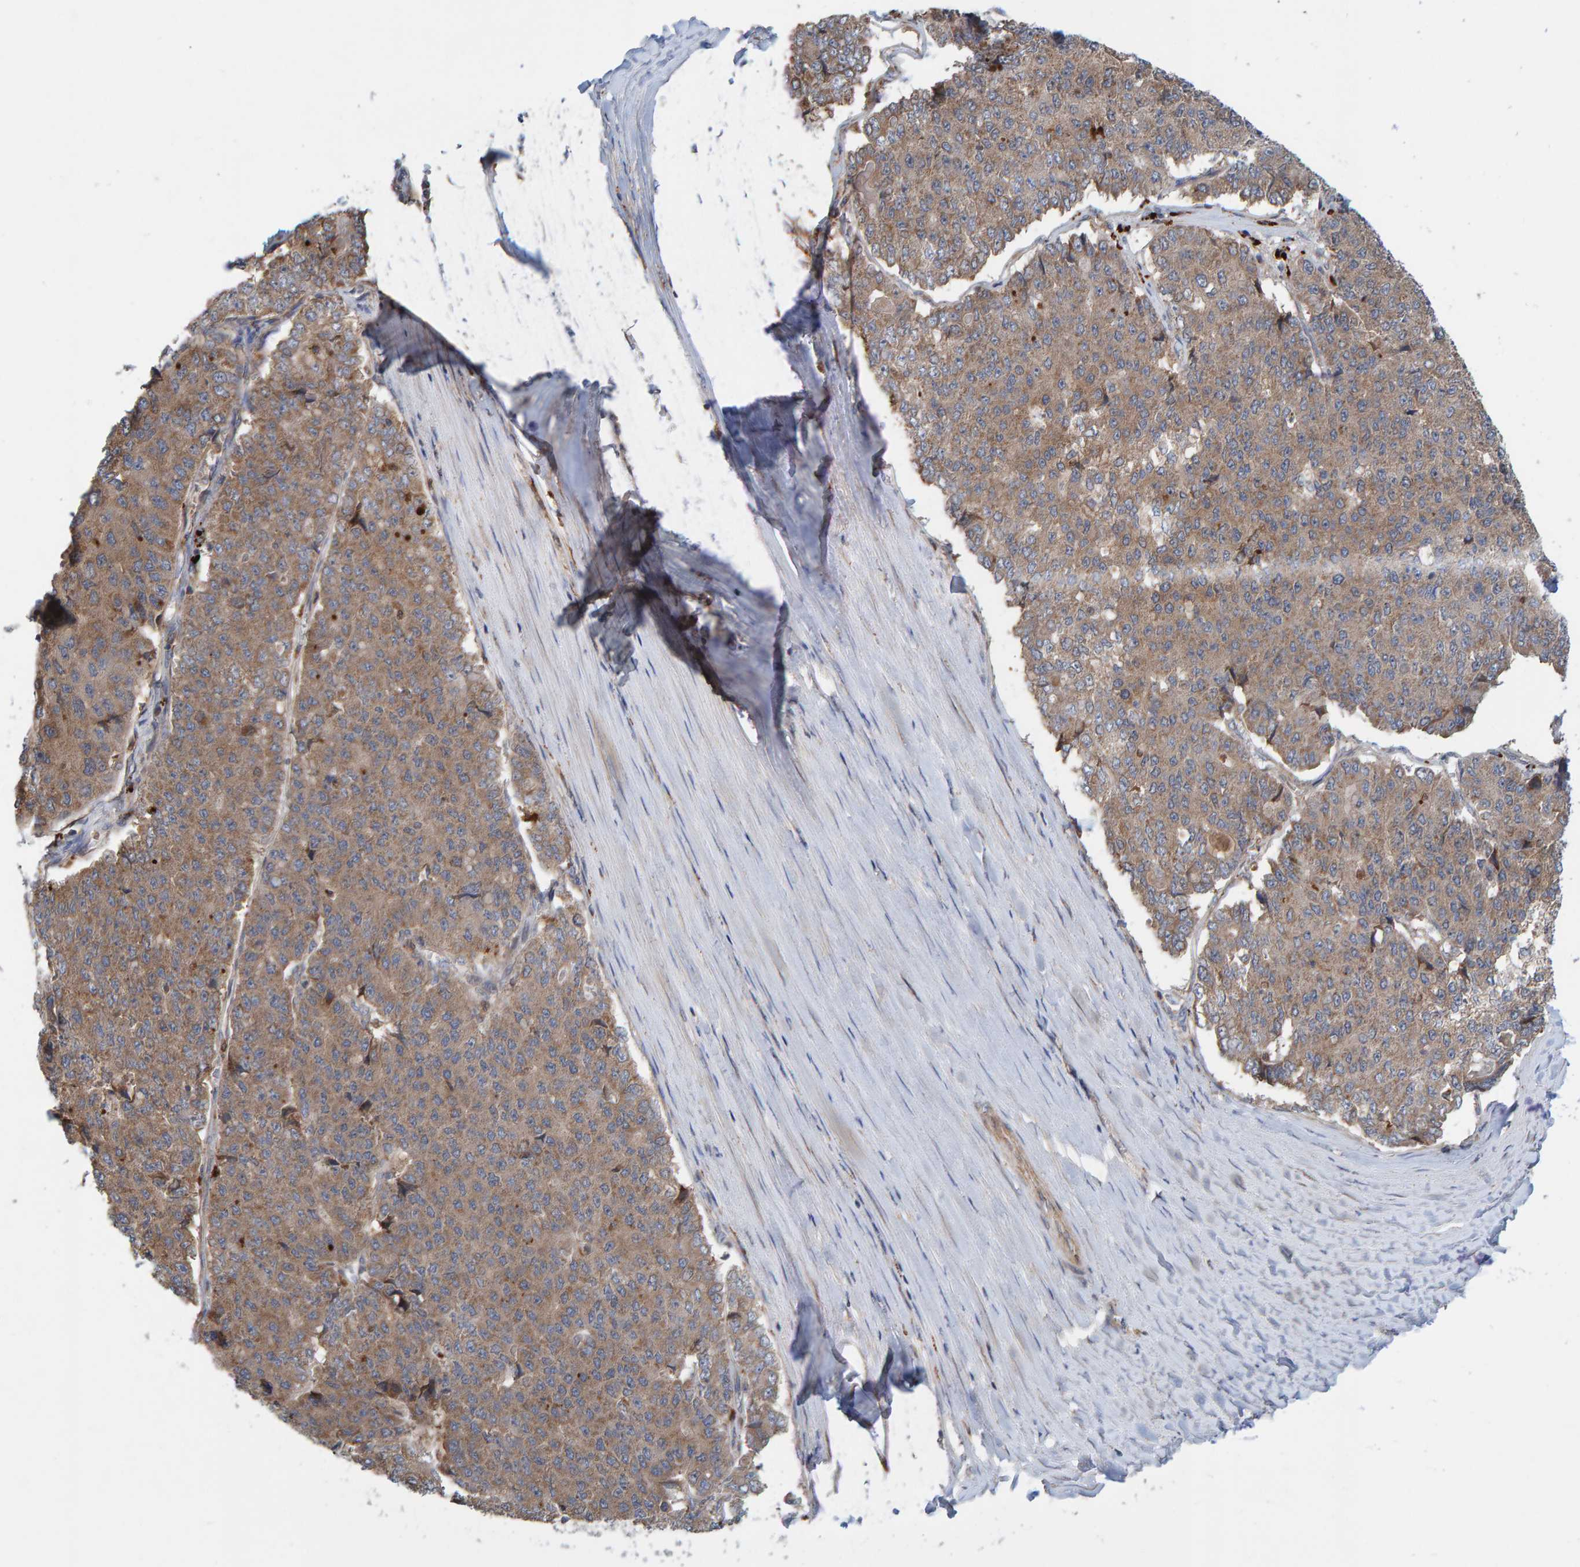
{"staining": {"intensity": "weak", "quantity": ">75%", "location": "cytoplasmic/membranous"}, "tissue": "pancreatic cancer", "cell_type": "Tumor cells", "image_type": "cancer", "snomed": [{"axis": "morphology", "description": "Adenocarcinoma, NOS"}, {"axis": "topography", "description": "Pancreas"}], "caption": "DAB (3,3'-diaminobenzidine) immunohistochemical staining of human pancreatic cancer displays weak cytoplasmic/membranous protein positivity in approximately >75% of tumor cells.", "gene": "KIAA0753", "patient": {"sex": "male", "age": 50}}